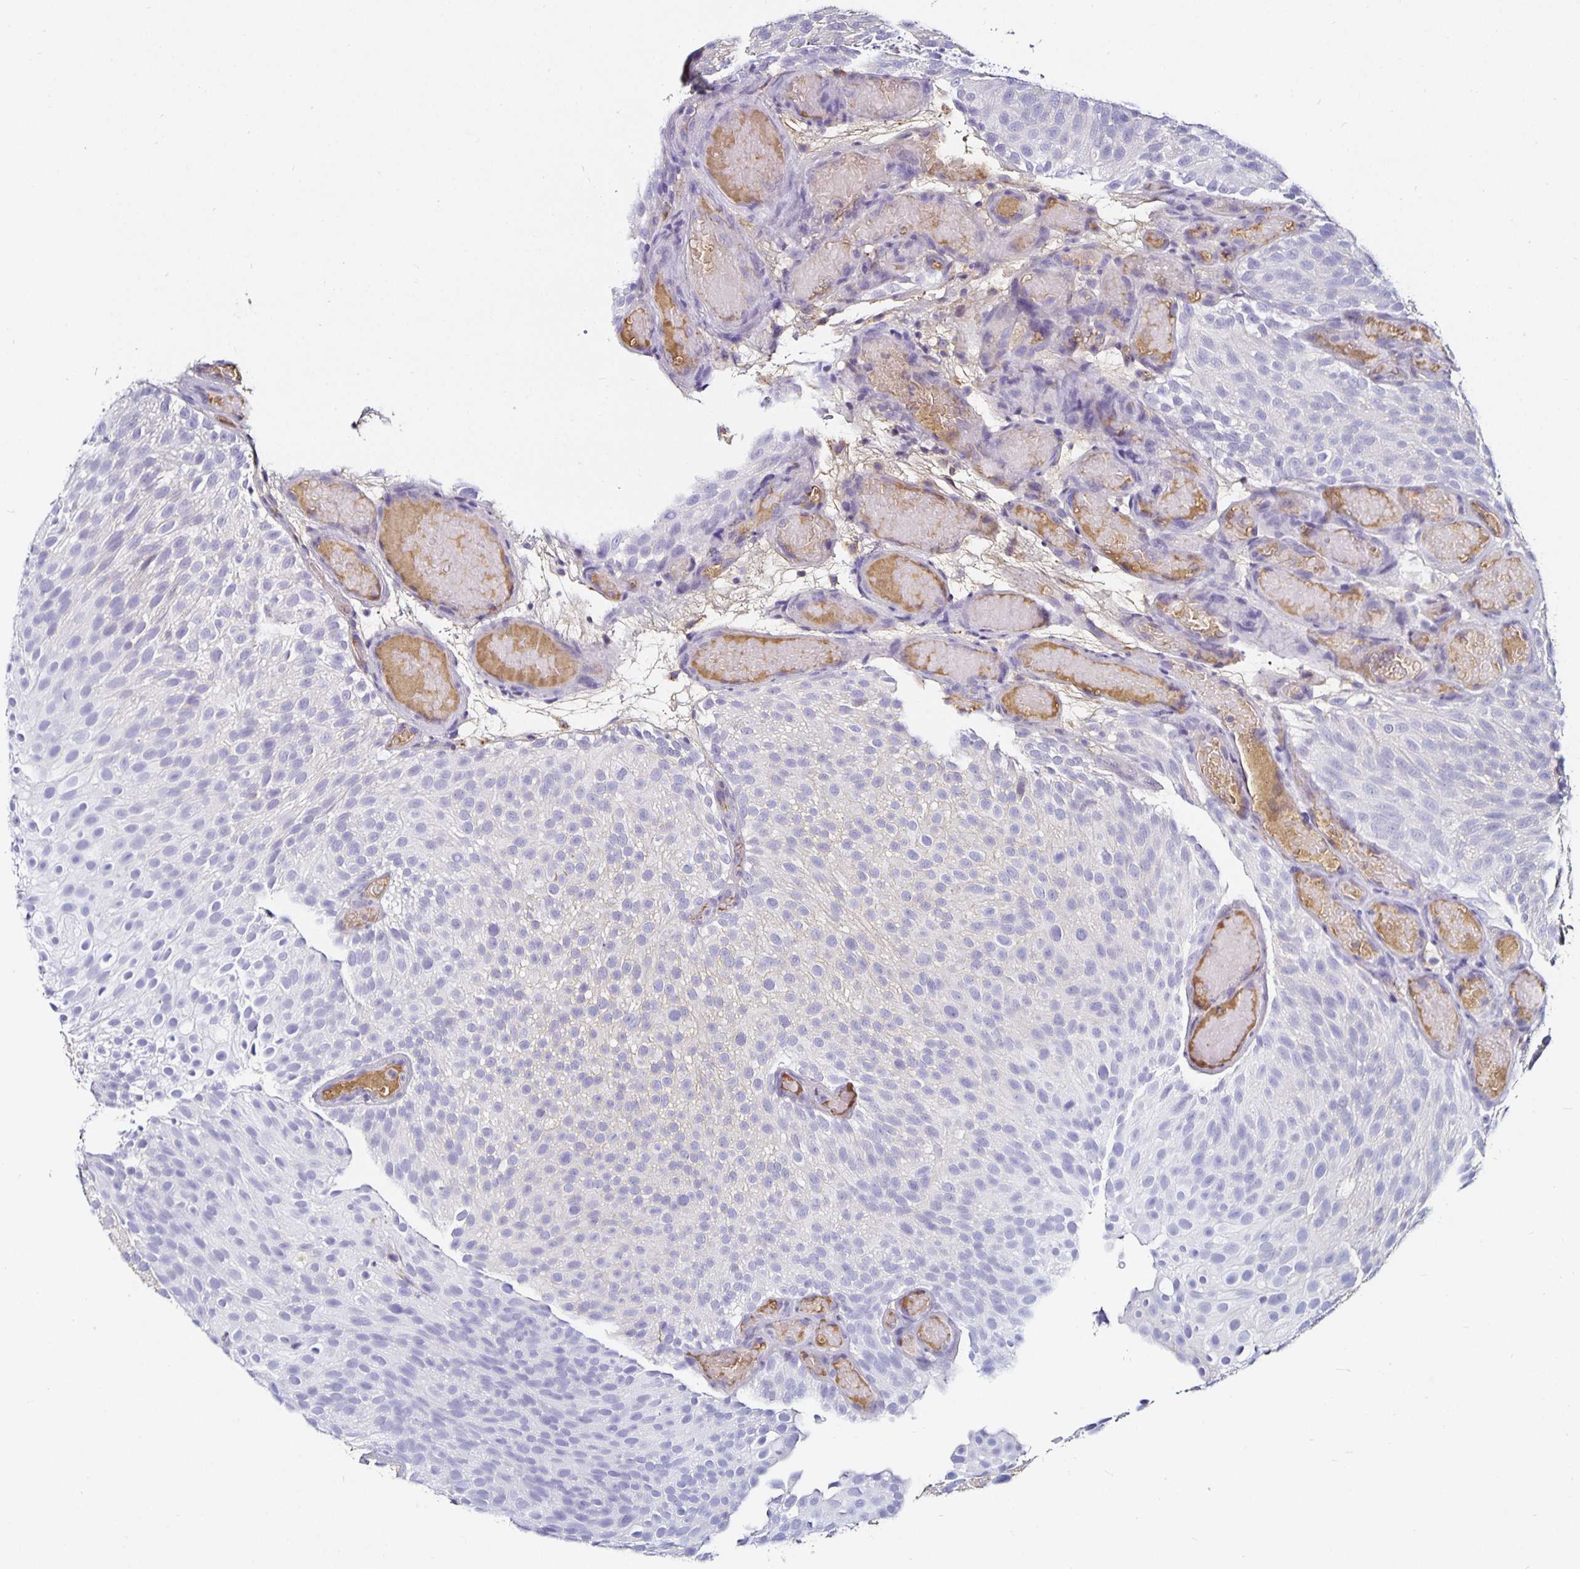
{"staining": {"intensity": "negative", "quantity": "none", "location": "none"}, "tissue": "urothelial cancer", "cell_type": "Tumor cells", "image_type": "cancer", "snomed": [{"axis": "morphology", "description": "Urothelial carcinoma, Low grade"}, {"axis": "topography", "description": "Urinary bladder"}], "caption": "An image of human urothelial cancer is negative for staining in tumor cells.", "gene": "TTR", "patient": {"sex": "male", "age": 78}}